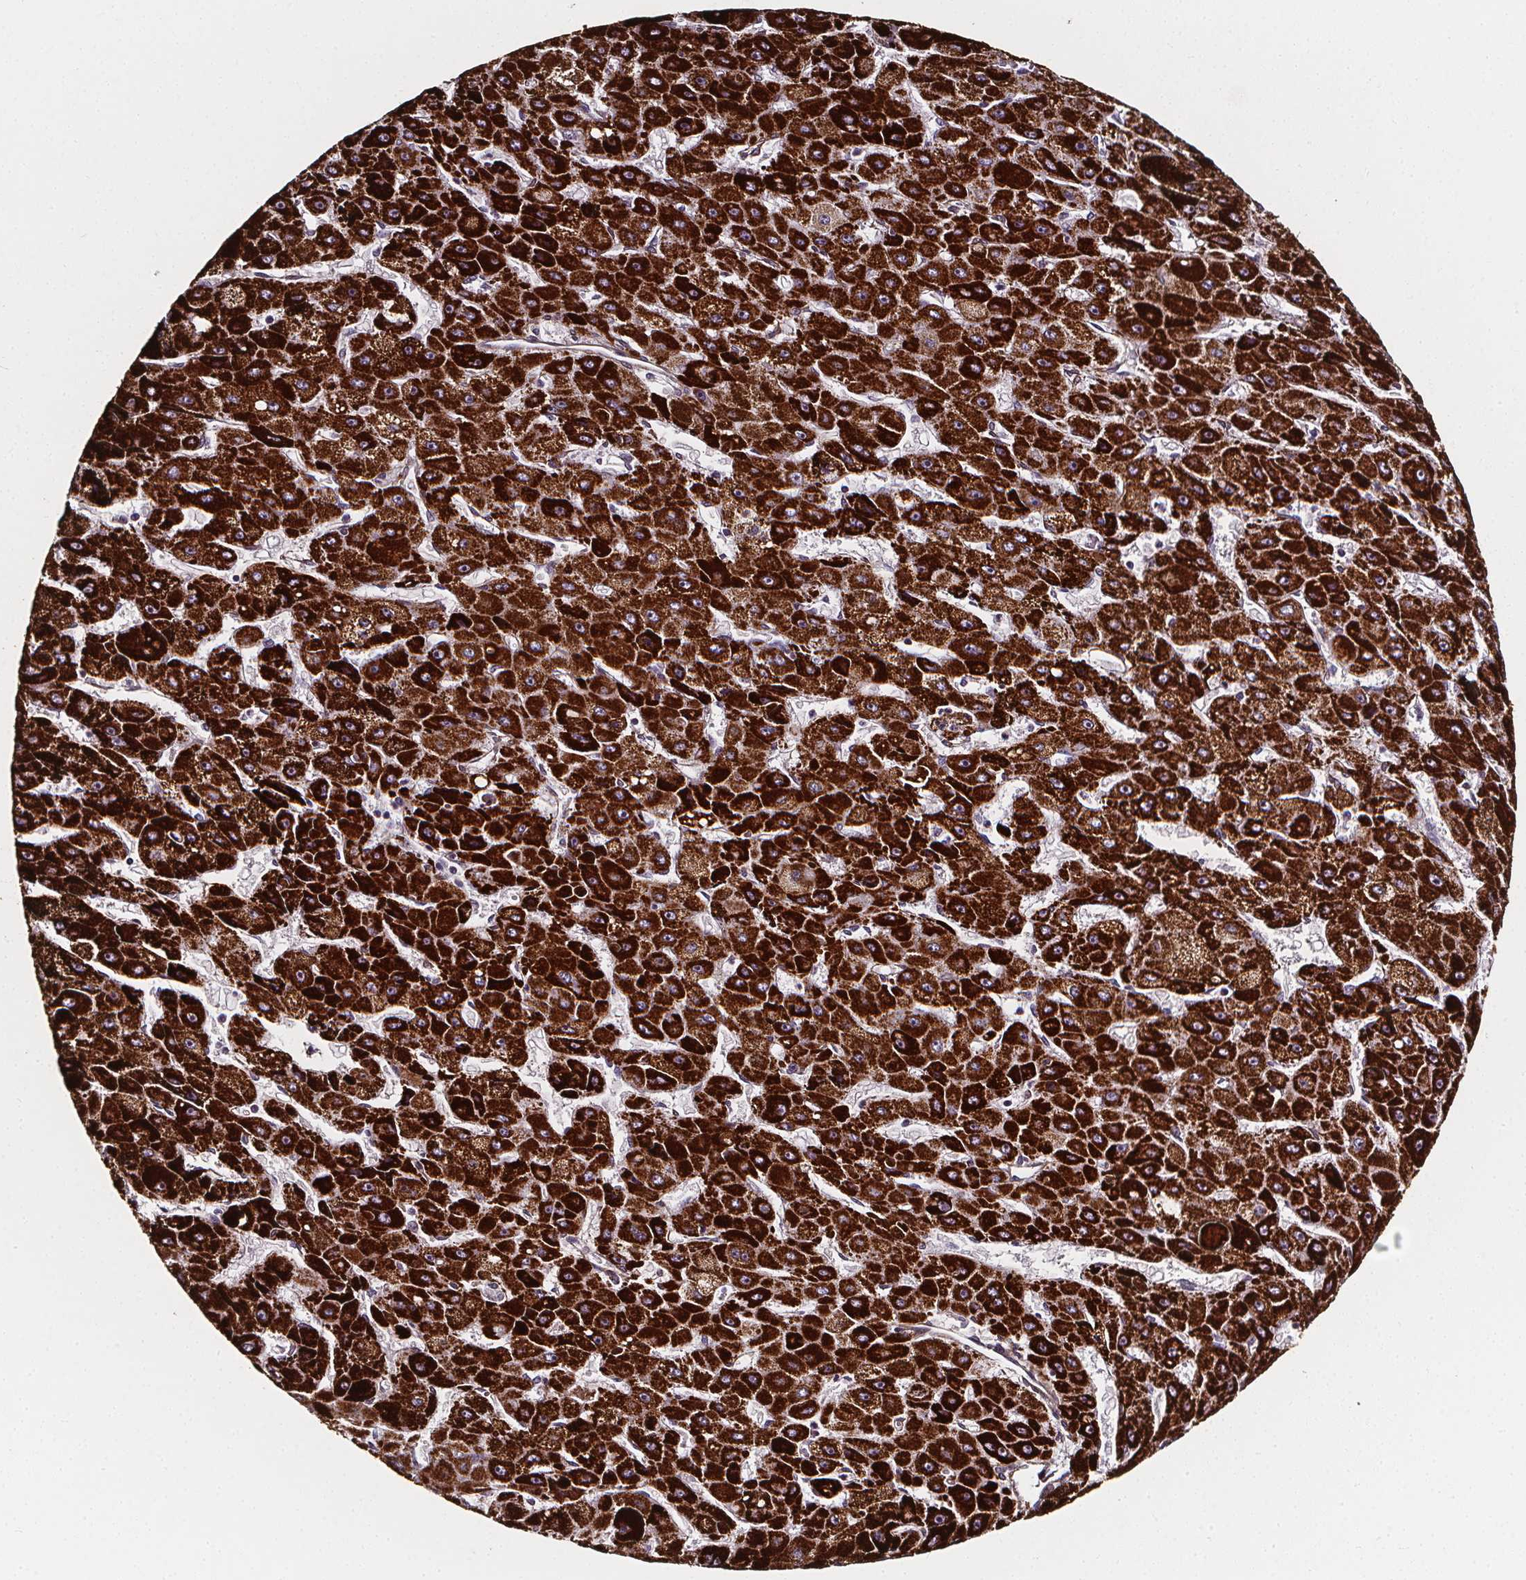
{"staining": {"intensity": "strong", "quantity": ">75%", "location": "cytoplasmic/membranous"}, "tissue": "liver cancer", "cell_type": "Tumor cells", "image_type": "cancer", "snomed": [{"axis": "morphology", "description": "Carcinoma, Hepatocellular, NOS"}, {"axis": "topography", "description": "Liver"}], "caption": "Human liver cancer (hepatocellular carcinoma) stained for a protein (brown) shows strong cytoplasmic/membranous positive staining in about >75% of tumor cells.", "gene": "AEBP1", "patient": {"sex": "female", "age": 25}}